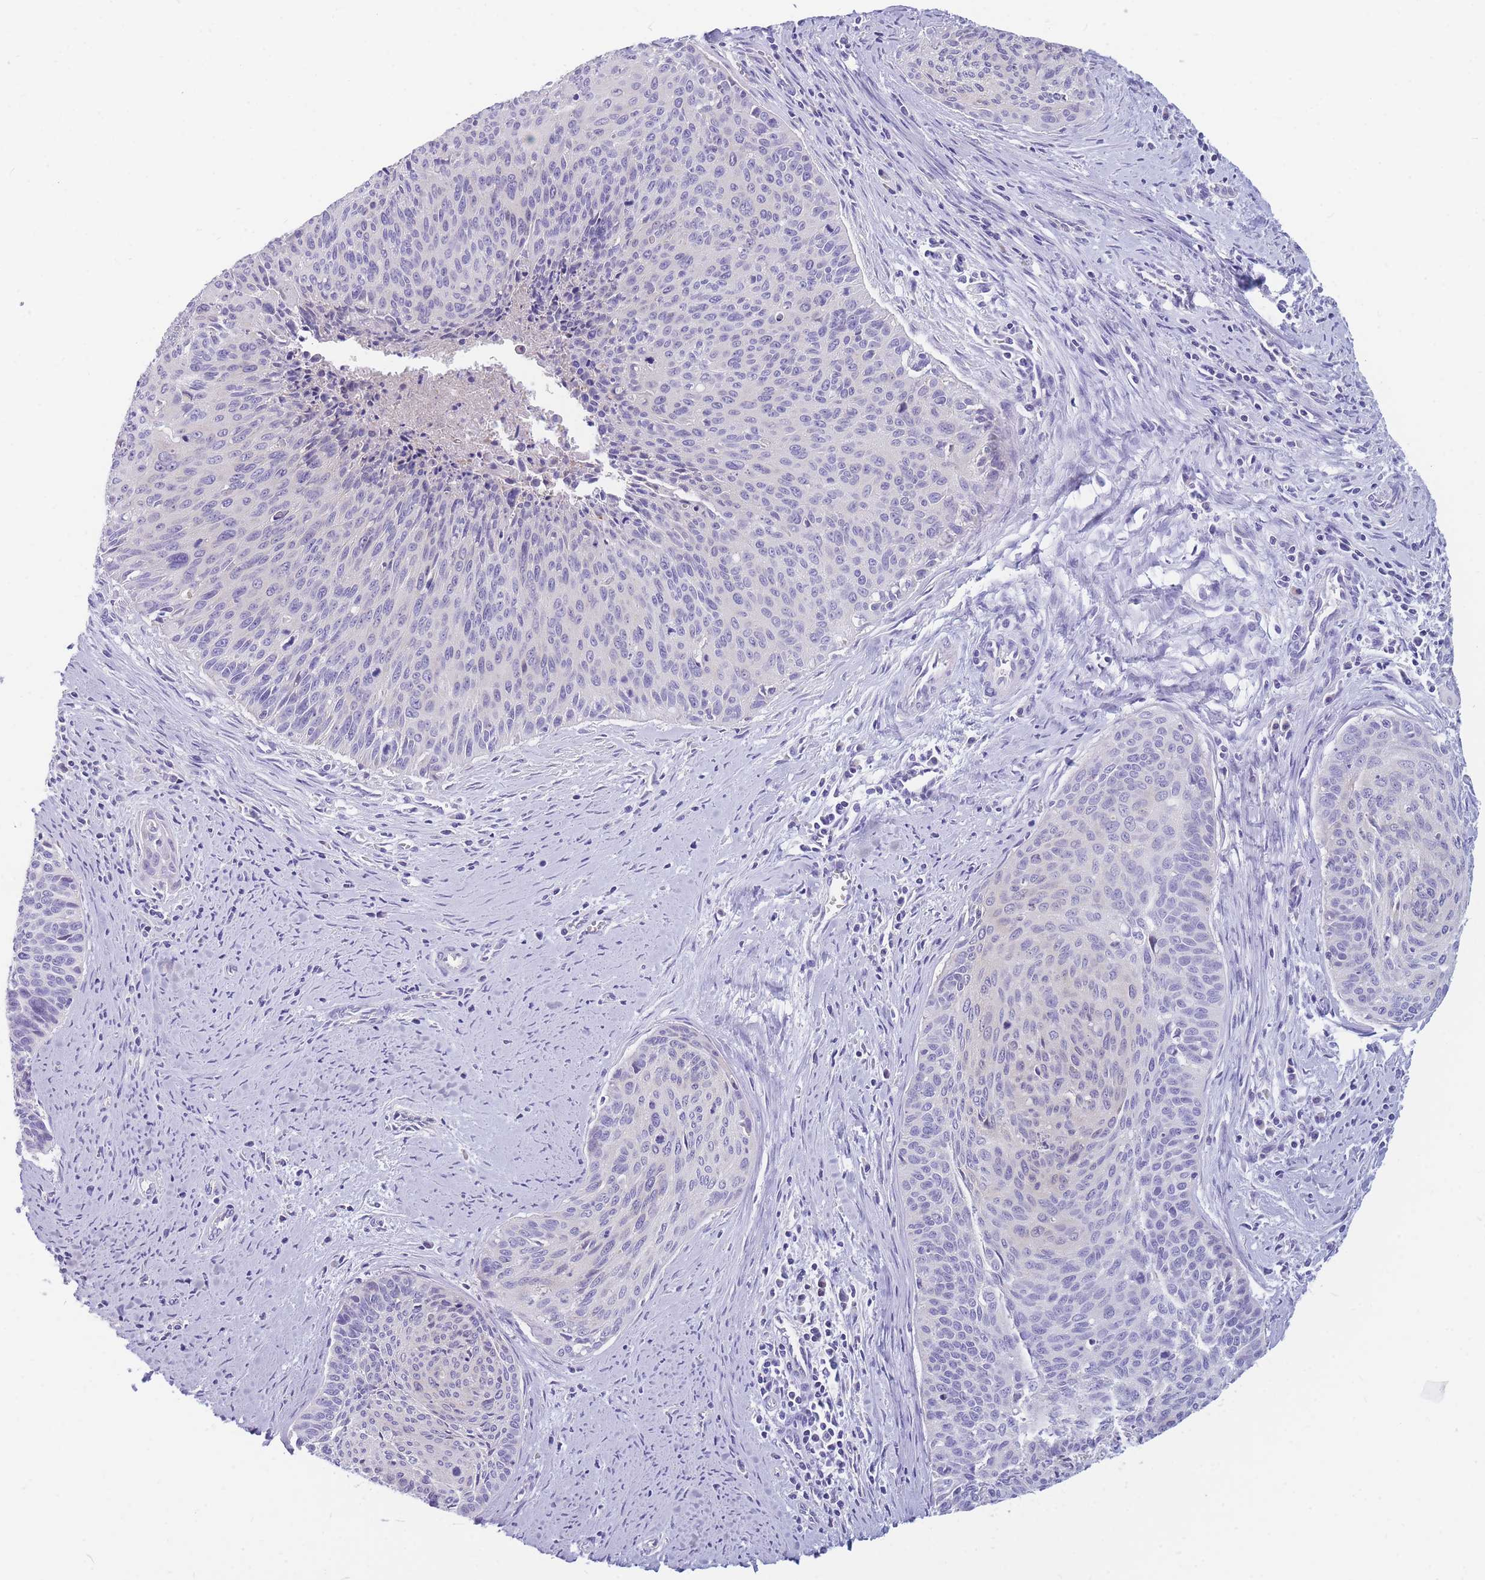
{"staining": {"intensity": "negative", "quantity": "none", "location": "none"}, "tissue": "cervical cancer", "cell_type": "Tumor cells", "image_type": "cancer", "snomed": [{"axis": "morphology", "description": "Squamous cell carcinoma, NOS"}, {"axis": "topography", "description": "Cervix"}], "caption": "Immunohistochemistry (IHC) micrograph of squamous cell carcinoma (cervical) stained for a protein (brown), which reveals no expression in tumor cells.", "gene": "DHRS11", "patient": {"sex": "female", "age": 55}}